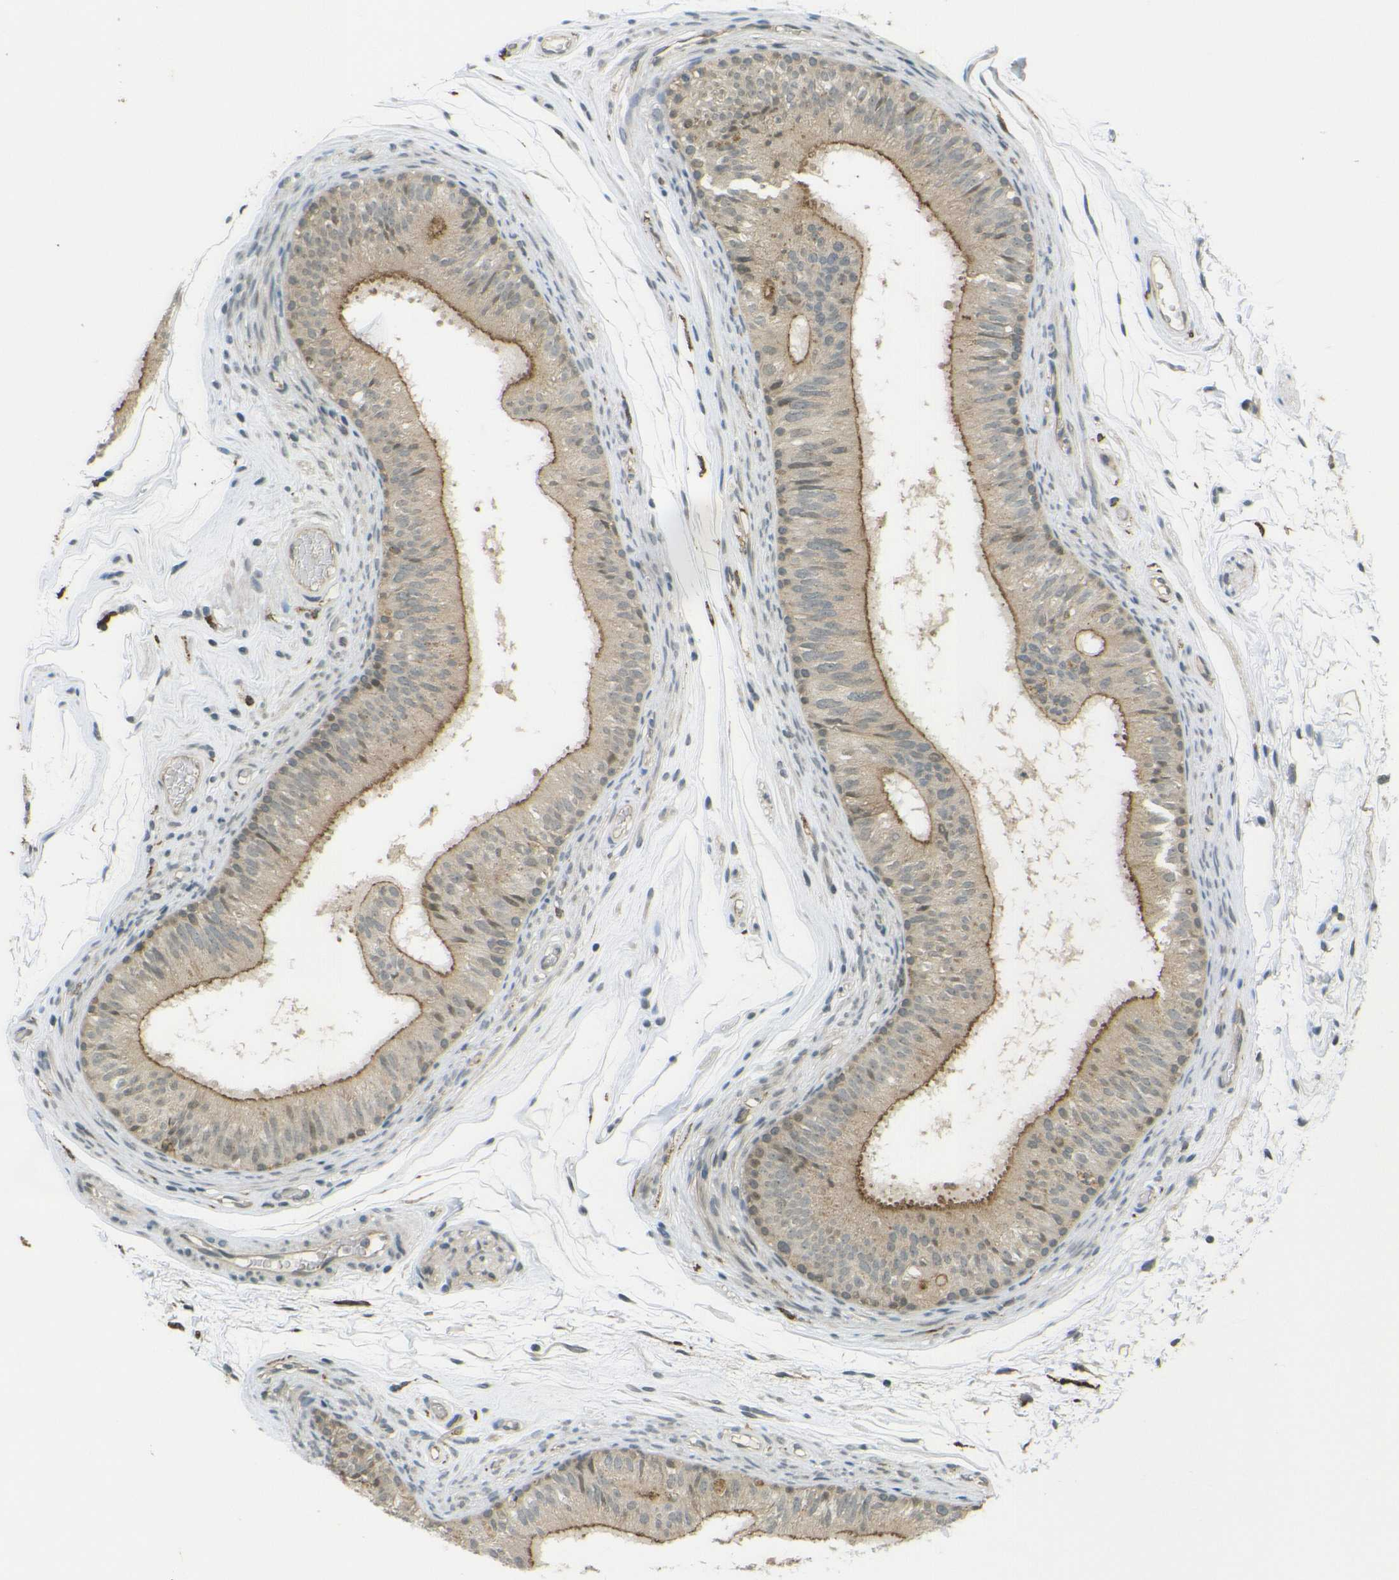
{"staining": {"intensity": "moderate", "quantity": "25%-75%", "location": "cytoplasmic/membranous"}, "tissue": "epididymis", "cell_type": "Glandular cells", "image_type": "normal", "snomed": [{"axis": "morphology", "description": "Normal tissue, NOS"}, {"axis": "topography", "description": "Epididymis"}], "caption": "Immunohistochemical staining of unremarkable epididymis demonstrates medium levels of moderate cytoplasmic/membranous expression in approximately 25%-75% of glandular cells.", "gene": "DAB2", "patient": {"sex": "male", "age": 36}}